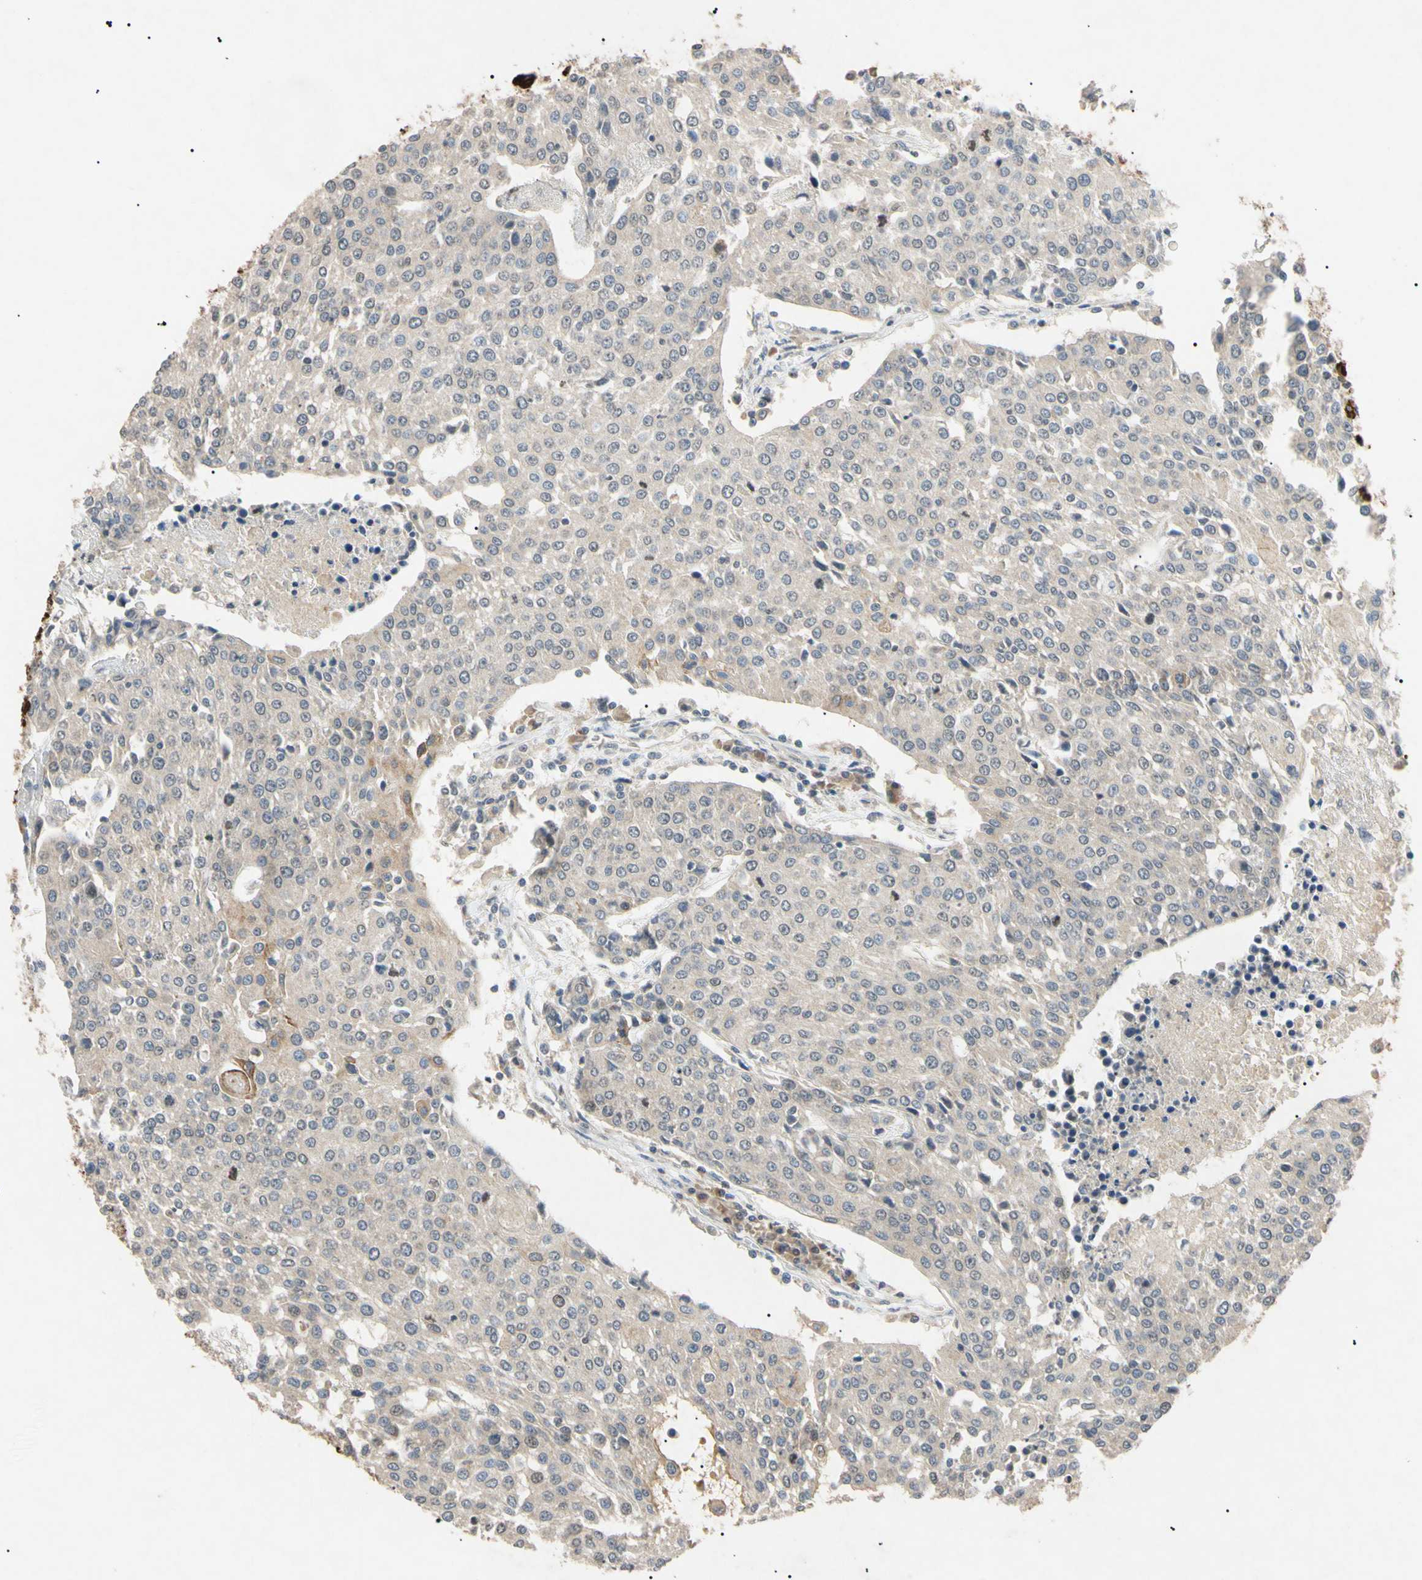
{"staining": {"intensity": "weak", "quantity": ">75%", "location": "cytoplasmic/membranous"}, "tissue": "urothelial cancer", "cell_type": "Tumor cells", "image_type": "cancer", "snomed": [{"axis": "morphology", "description": "Urothelial carcinoma, High grade"}, {"axis": "topography", "description": "Urinary bladder"}], "caption": "This micrograph exhibits immunohistochemistry (IHC) staining of high-grade urothelial carcinoma, with low weak cytoplasmic/membranous positivity in approximately >75% of tumor cells.", "gene": "TUBB4A", "patient": {"sex": "female", "age": 85}}